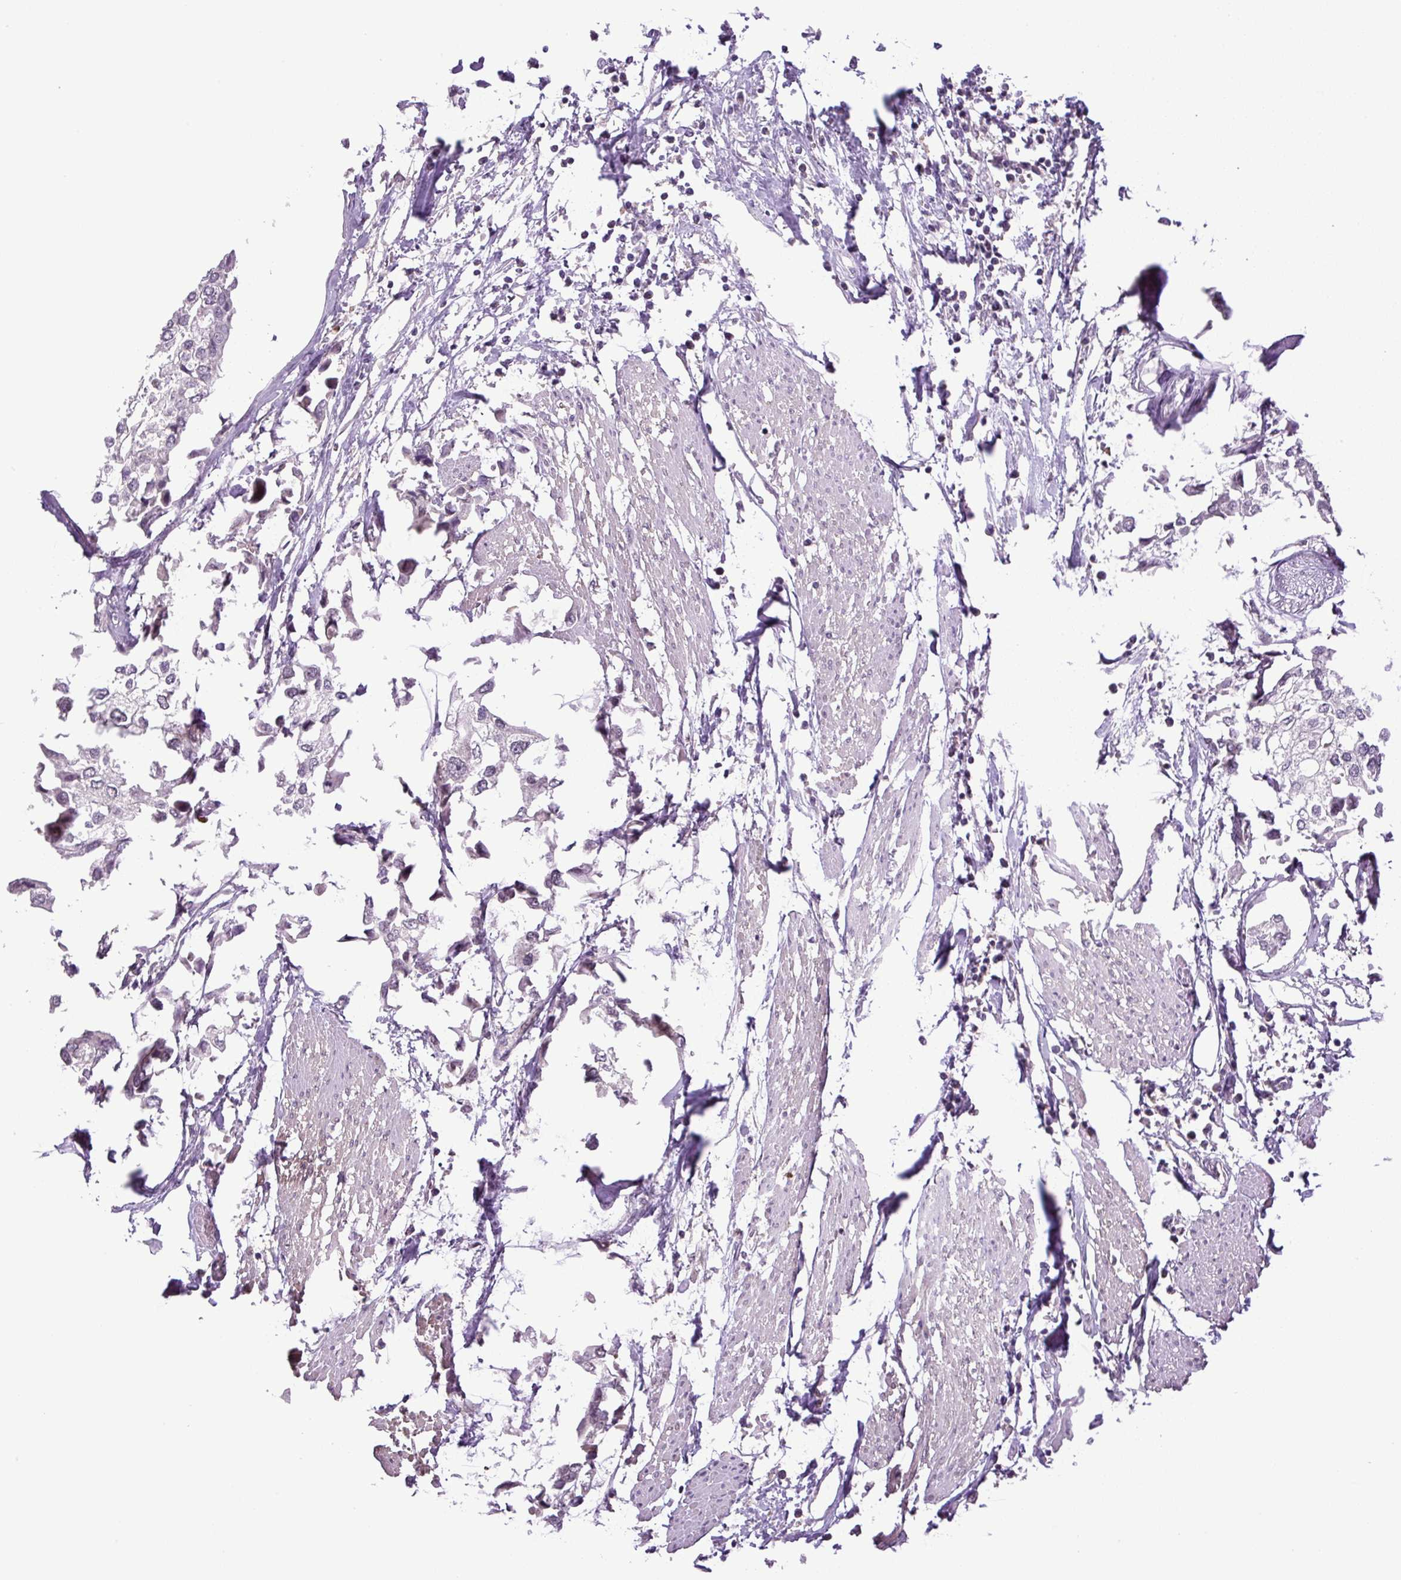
{"staining": {"intensity": "negative", "quantity": "none", "location": "none"}, "tissue": "urothelial cancer", "cell_type": "Tumor cells", "image_type": "cancer", "snomed": [{"axis": "morphology", "description": "Urothelial carcinoma, High grade"}, {"axis": "topography", "description": "Urinary bladder"}], "caption": "Immunohistochemical staining of human urothelial cancer reveals no significant positivity in tumor cells.", "gene": "KPNA1", "patient": {"sex": "male", "age": 64}}